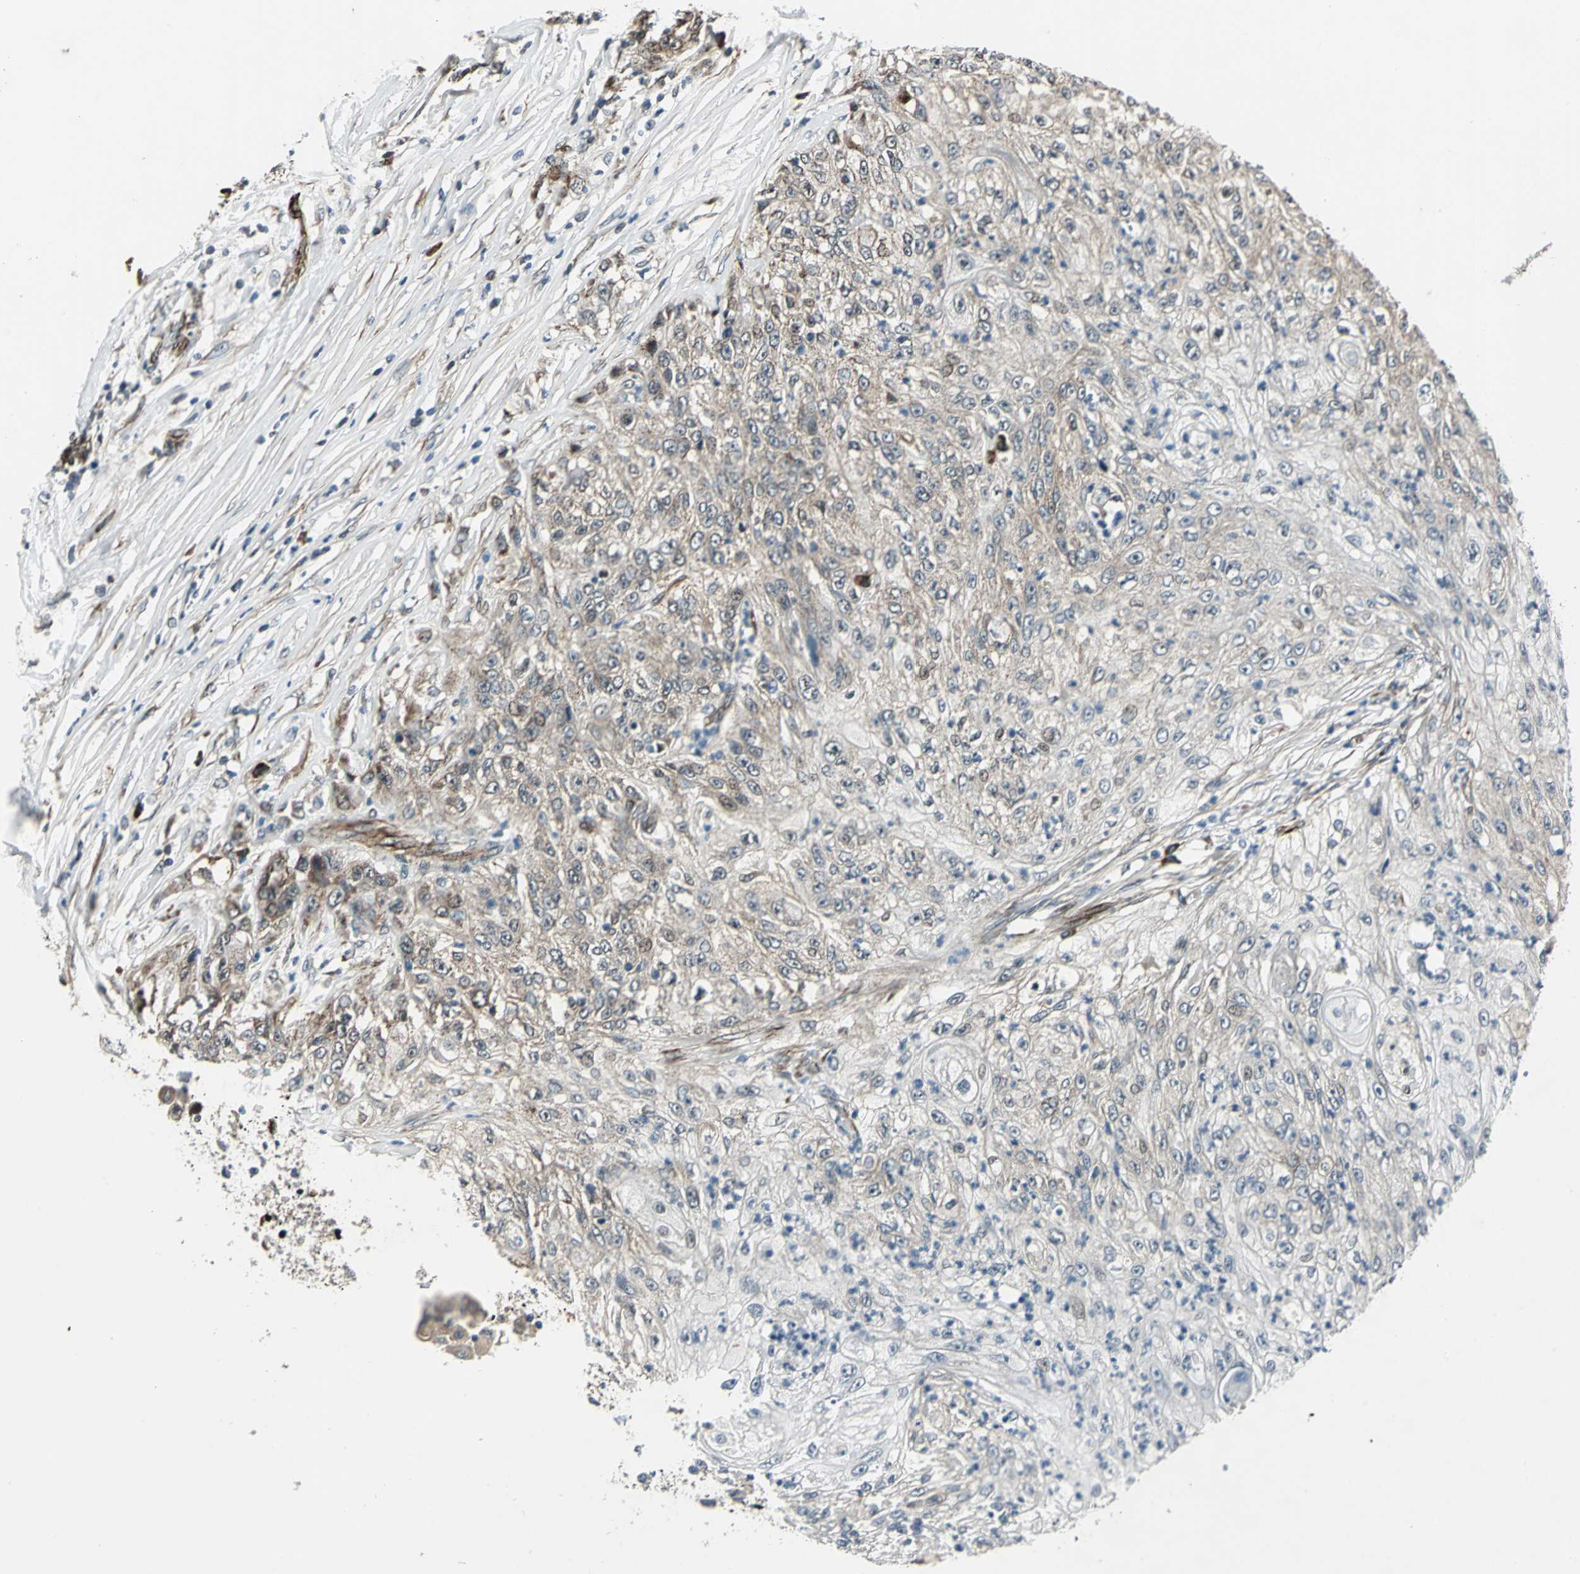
{"staining": {"intensity": "weak", "quantity": "25%-75%", "location": "cytoplasmic/membranous,nuclear"}, "tissue": "lung cancer", "cell_type": "Tumor cells", "image_type": "cancer", "snomed": [{"axis": "morphology", "description": "Inflammation, NOS"}, {"axis": "morphology", "description": "Squamous cell carcinoma, NOS"}, {"axis": "topography", "description": "Lymph node"}, {"axis": "topography", "description": "Soft tissue"}, {"axis": "topography", "description": "Lung"}], "caption": "Immunohistochemical staining of human lung cancer reveals weak cytoplasmic/membranous and nuclear protein expression in about 25%-75% of tumor cells.", "gene": "EXD2", "patient": {"sex": "male", "age": 66}}